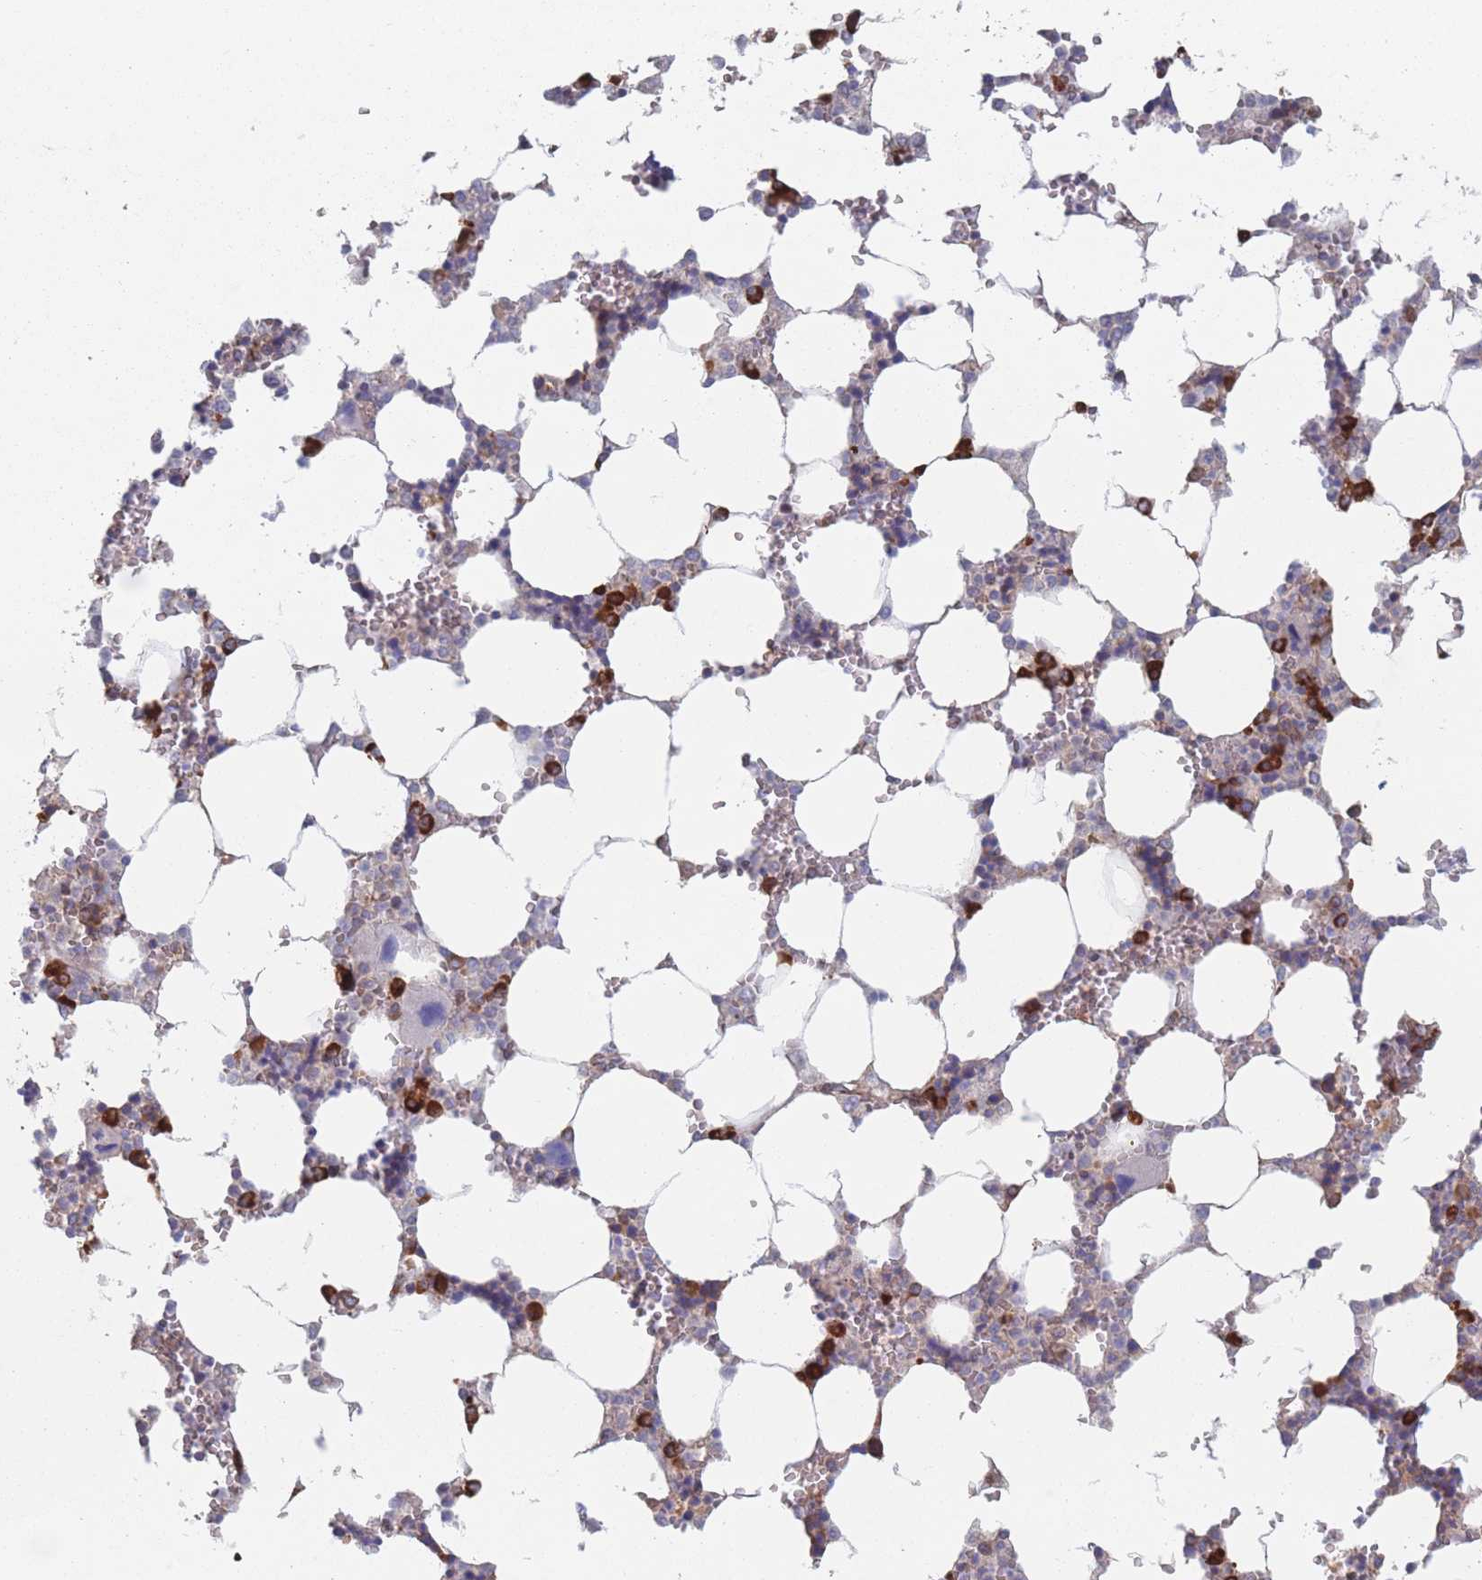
{"staining": {"intensity": "strong", "quantity": "<25%", "location": "cytoplasmic/membranous"}, "tissue": "bone marrow", "cell_type": "Hematopoietic cells", "image_type": "normal", "snomed": [{"axis": "morphology", "description": "Normal tissue, NOS"}, {"axis": "topography", "description": "Bone marrow"}], "caption": "Hematopoietic cells demonstrate strong cytoplasmic/membranous expression in about <25% of cells in benign bone marrow. (Brightfield microscopy of DAB IHC at high magnification).", "gene": "EEF1B2", "patient": {"sex": "male", "age": 64}}